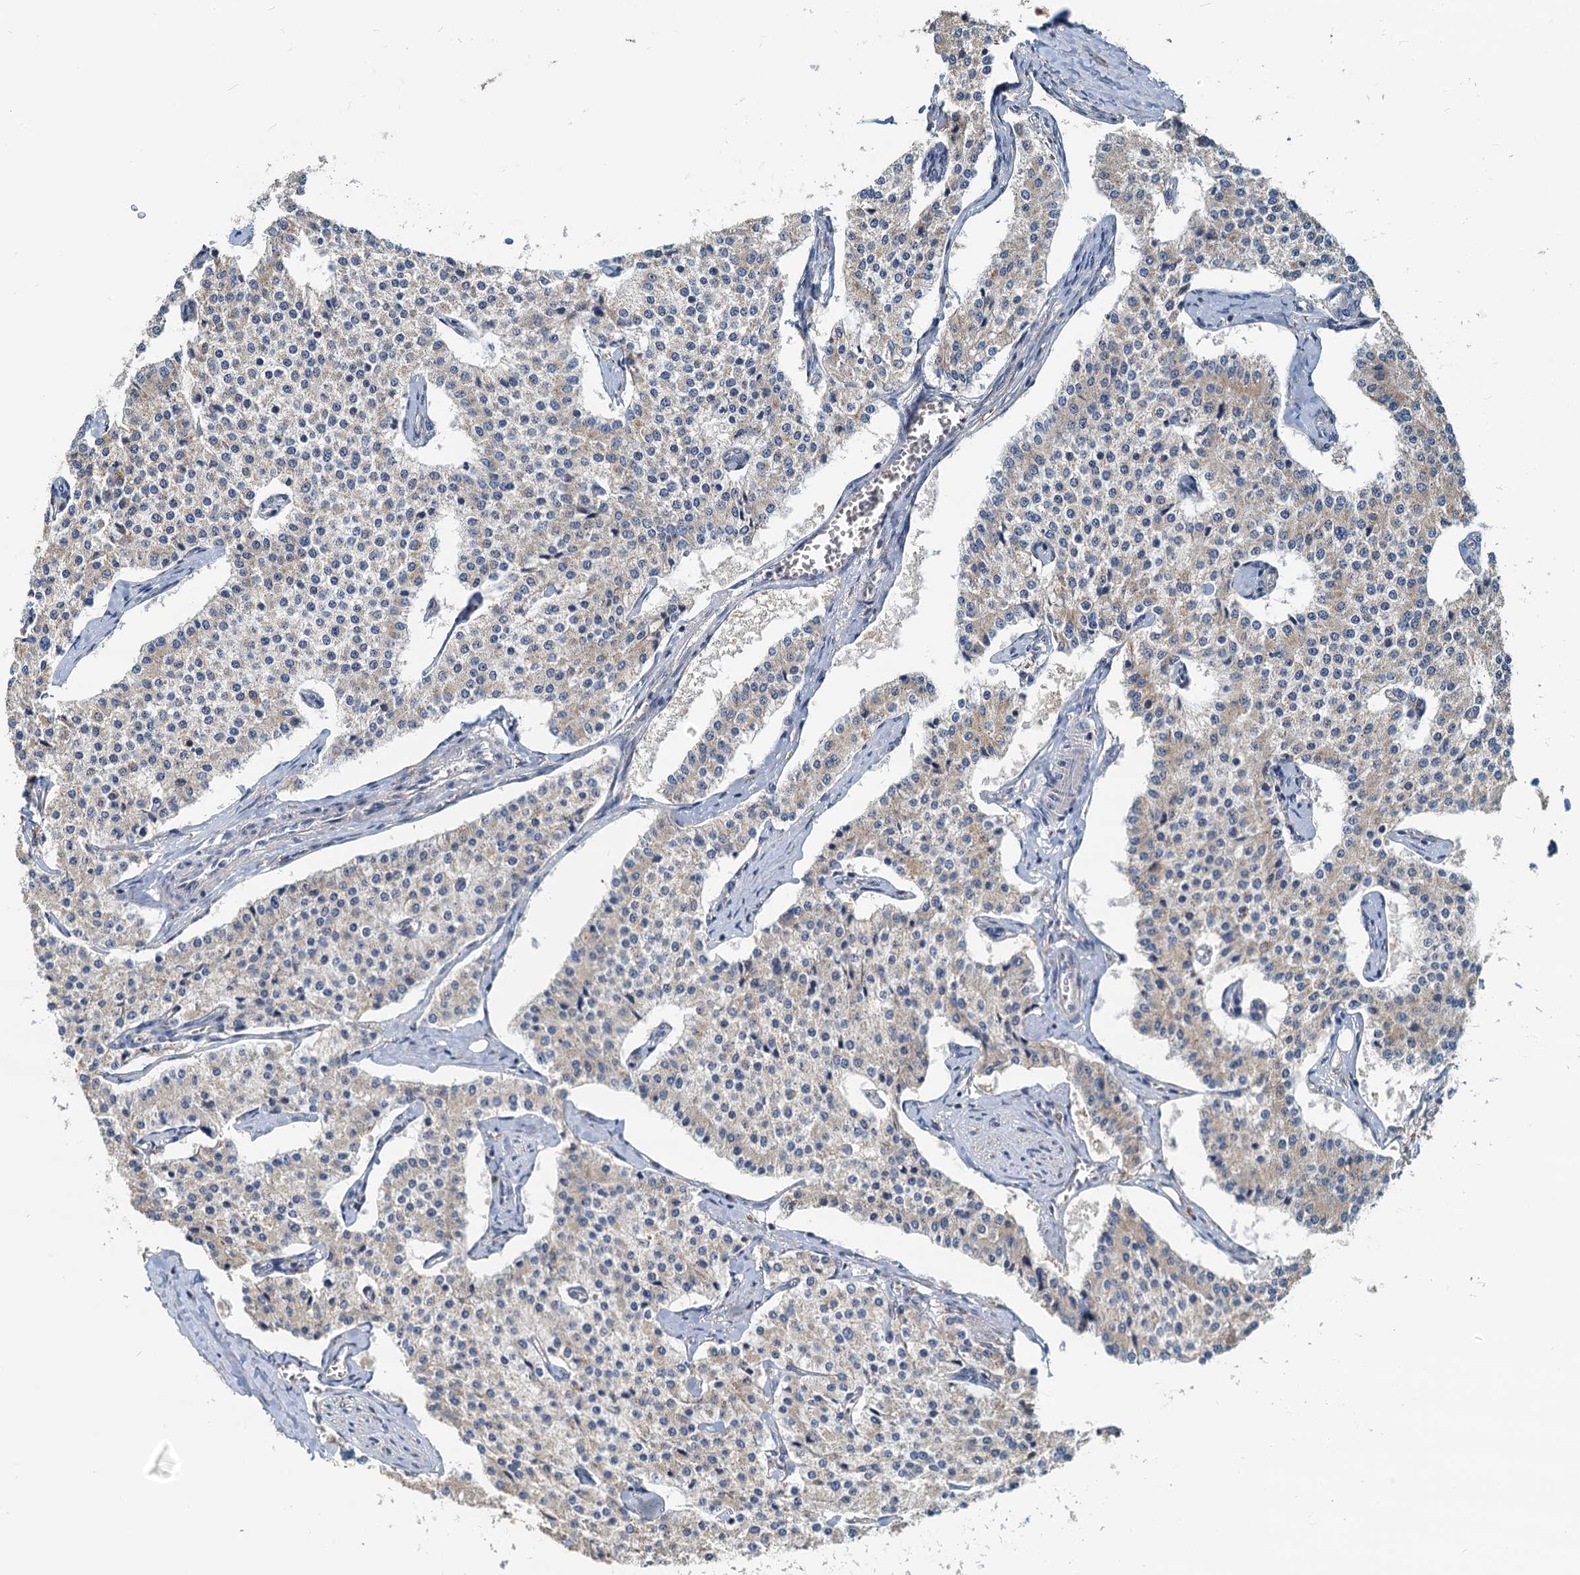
{"staining": {"intensity": "weak", "quantity": "<25%", "location": "cytoplasmic/membranous"}, "tissue": "carcinoid", "cell_type": "Tumor cells", "image_type": "cancer", "snomed": [{"axis": "morphology", "description": "Carcinoid, malignant, NOS"}, {"axis": "topography", "description": "Colon"}], "caption": "Tumor cells are negative for brown protein staining in carcinoid.", "gene": "NKAPD1", "patient": {"sex": "female", "age": 52}}